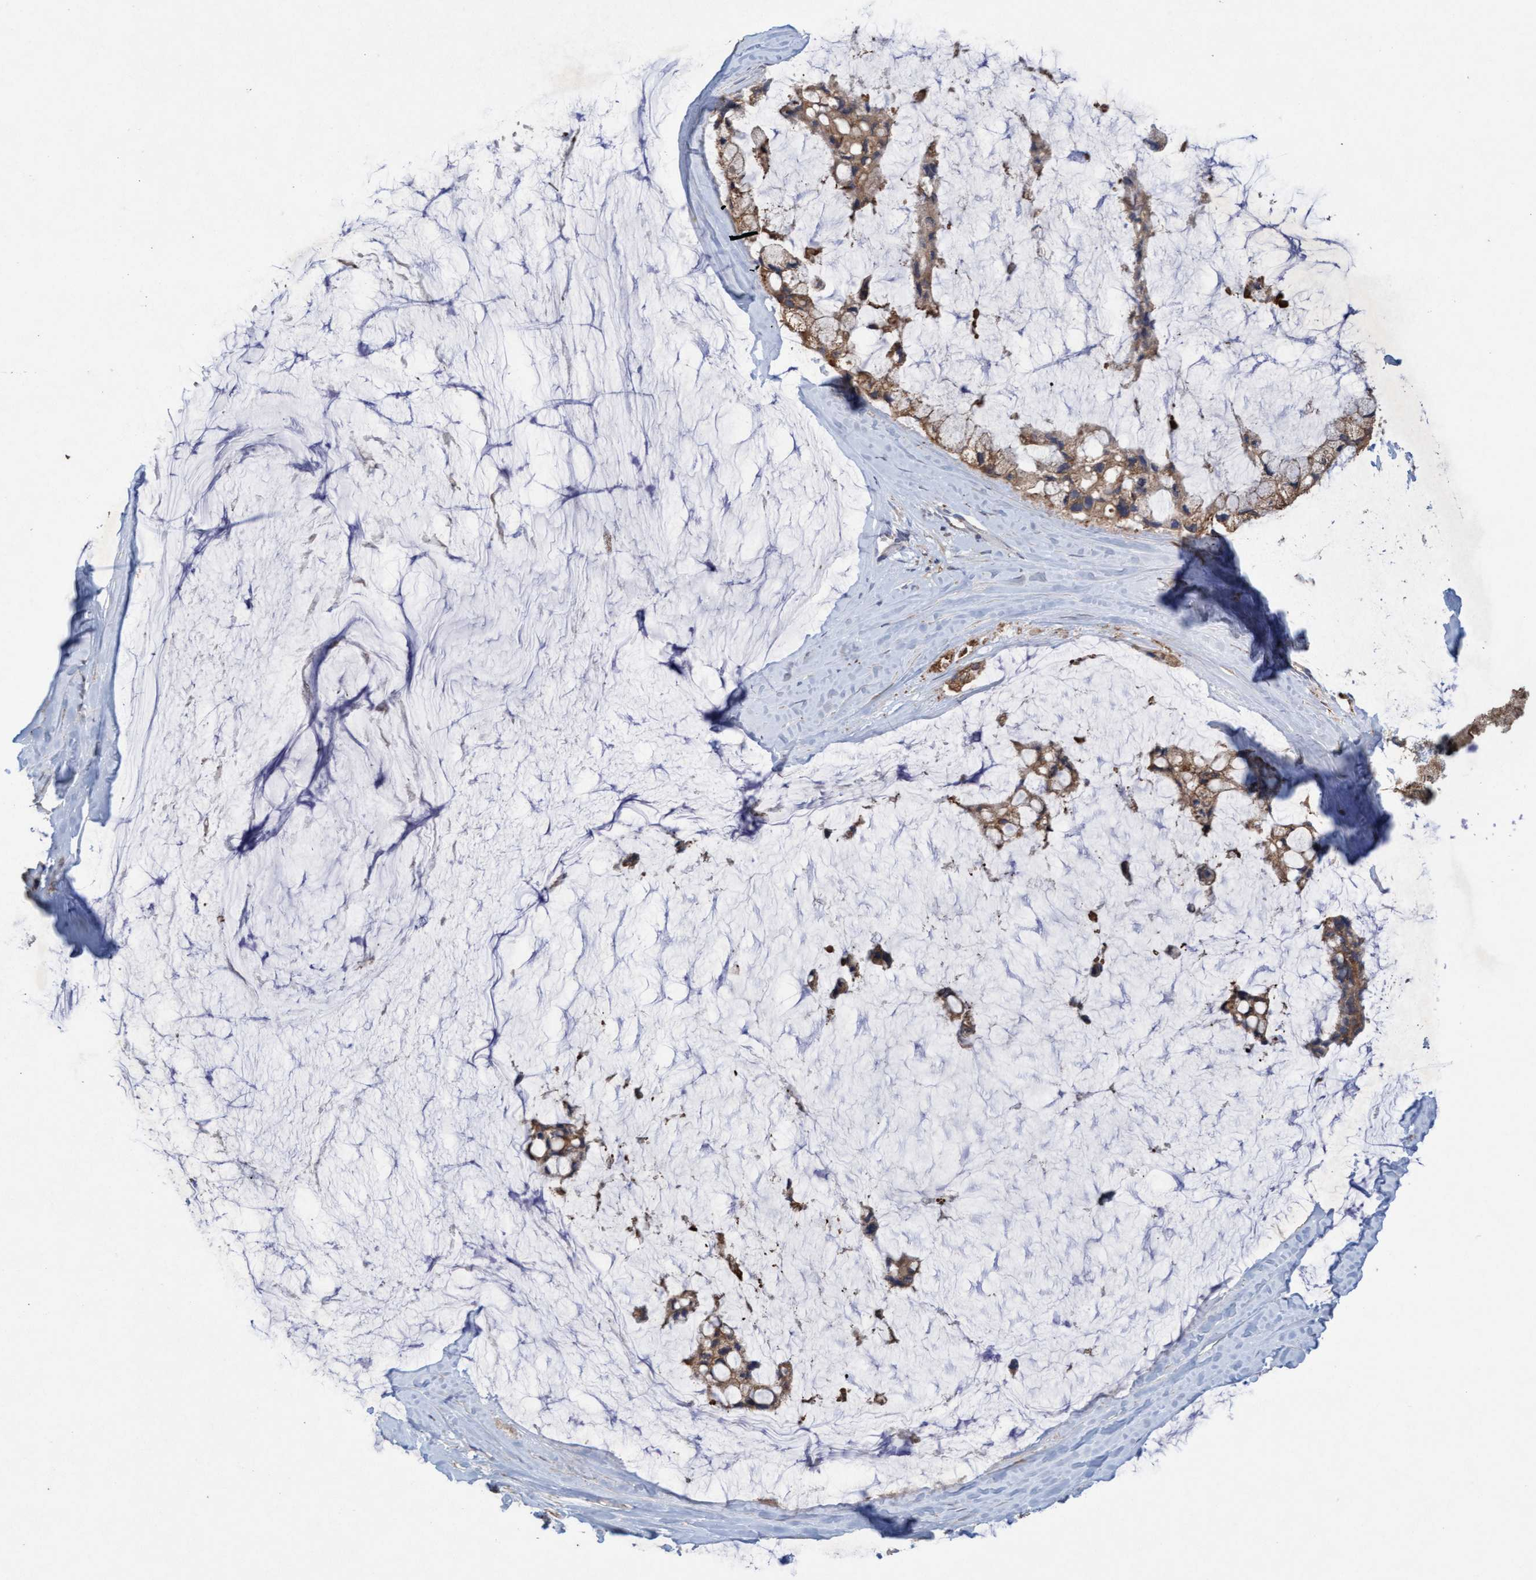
{"staining": {"intensity": "moderate", "quantity": ">75%", "location": "cytoplasmic/membranous"}, "tissue": "ovarian cancer", "cell_type": "Tumor cells", "image_type": "cancer", "snomed": [{"axis": "morphology", "description": "Cystadenocarcinoma, mucinous, NOS"}, {"axis": "topography", "description": "Ovary"}], "caption": "The immunohistochemical stain shows moderate cytoplasmic/membranous expression in tumor cells of ovarian cancer (mucinous cystadenocarcinoma) tissue. (Brightfield microscopy of DAB IHC at high magnification).", "gene": "ATPAF2", "patient": {"sex": "female", "age": 39}}